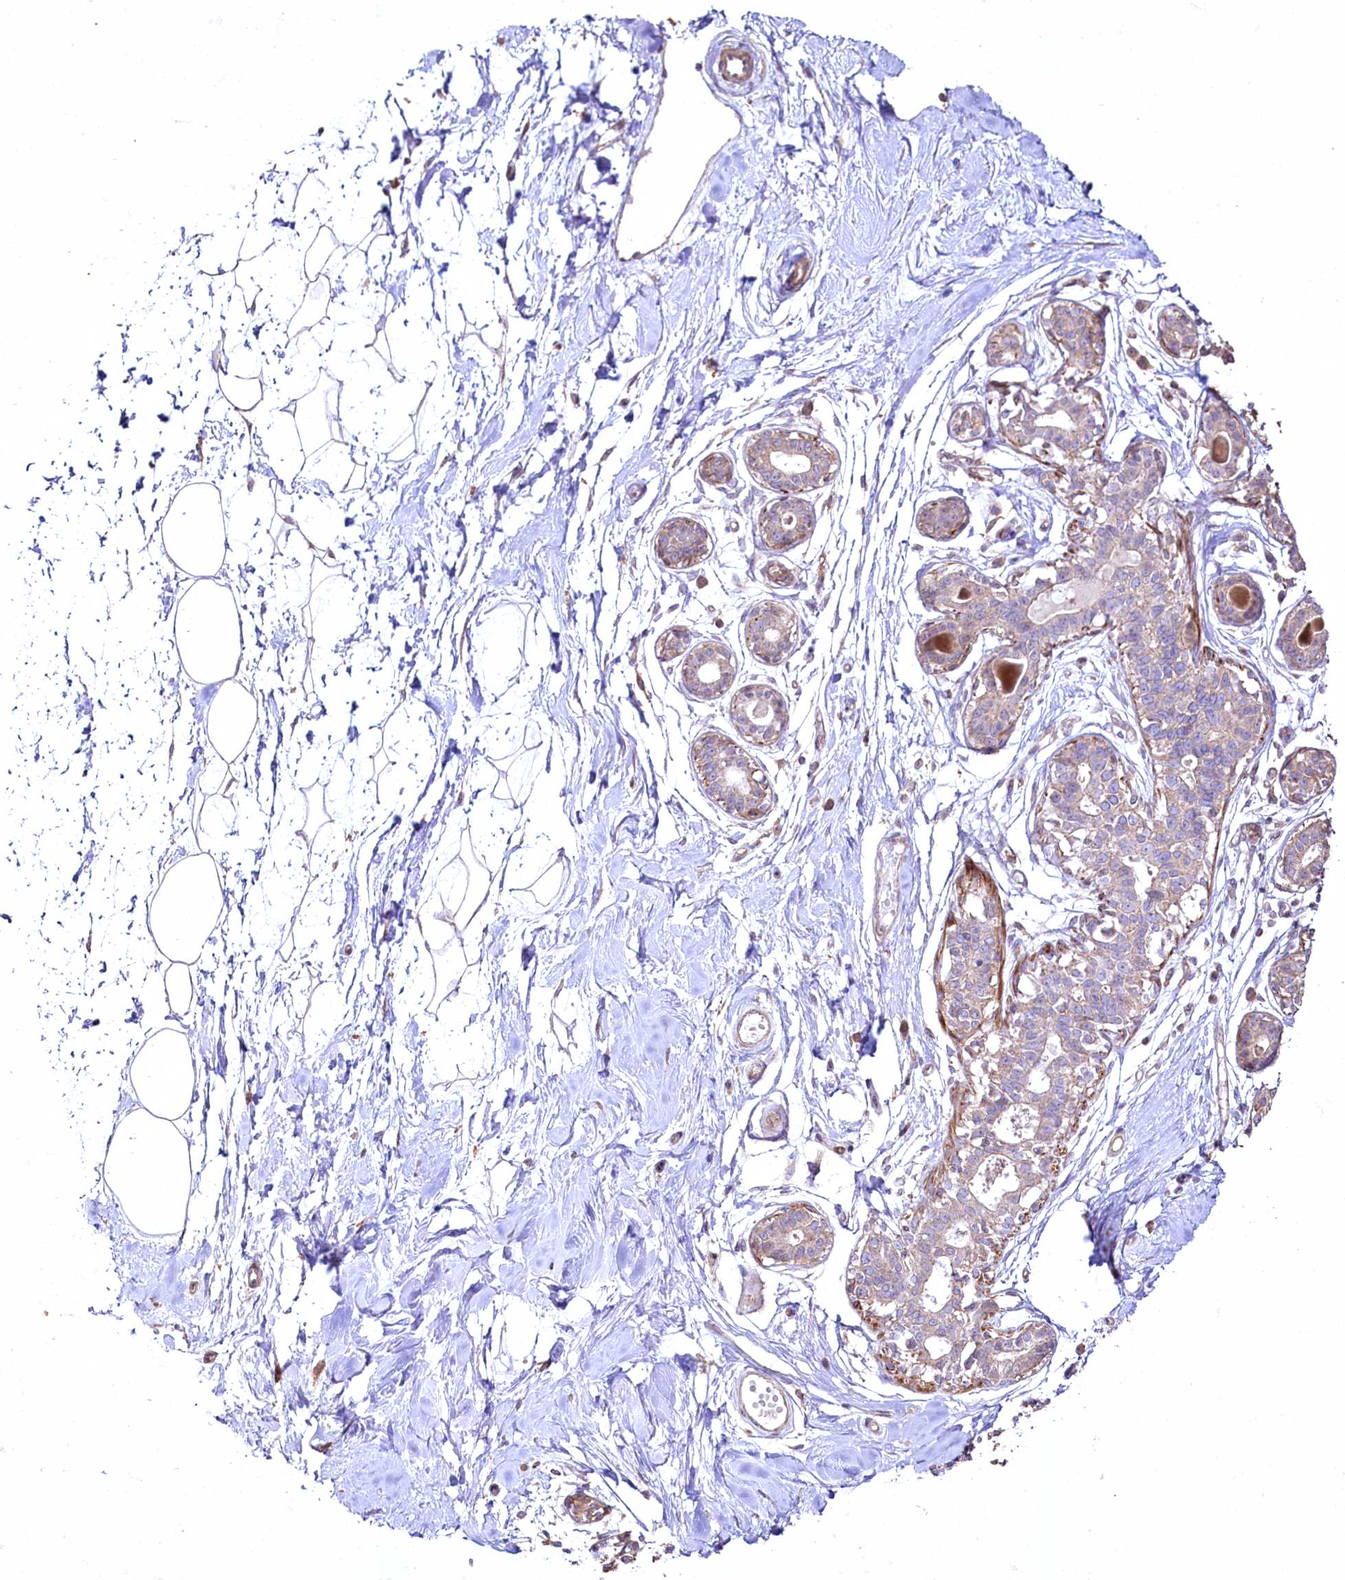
{"staining": {"intensity": "negative", "quantity": "none", "location": "none"}, "tissue": "breast", "cell_type": "Adipocytes", "image_type": "normal", "snomed": [{"axis": "morphology", "description": "Normal tissue, NOS"}, {"axis": "topography", "description": "Breast"}], "caption": "Immunohistochemistry micrograph of normal breast: human breast stained with DAB reveals no significant protein expression in adipocytes.", "gene": "SH3TC1", "patient": {"sex": "female", "age": 45}}